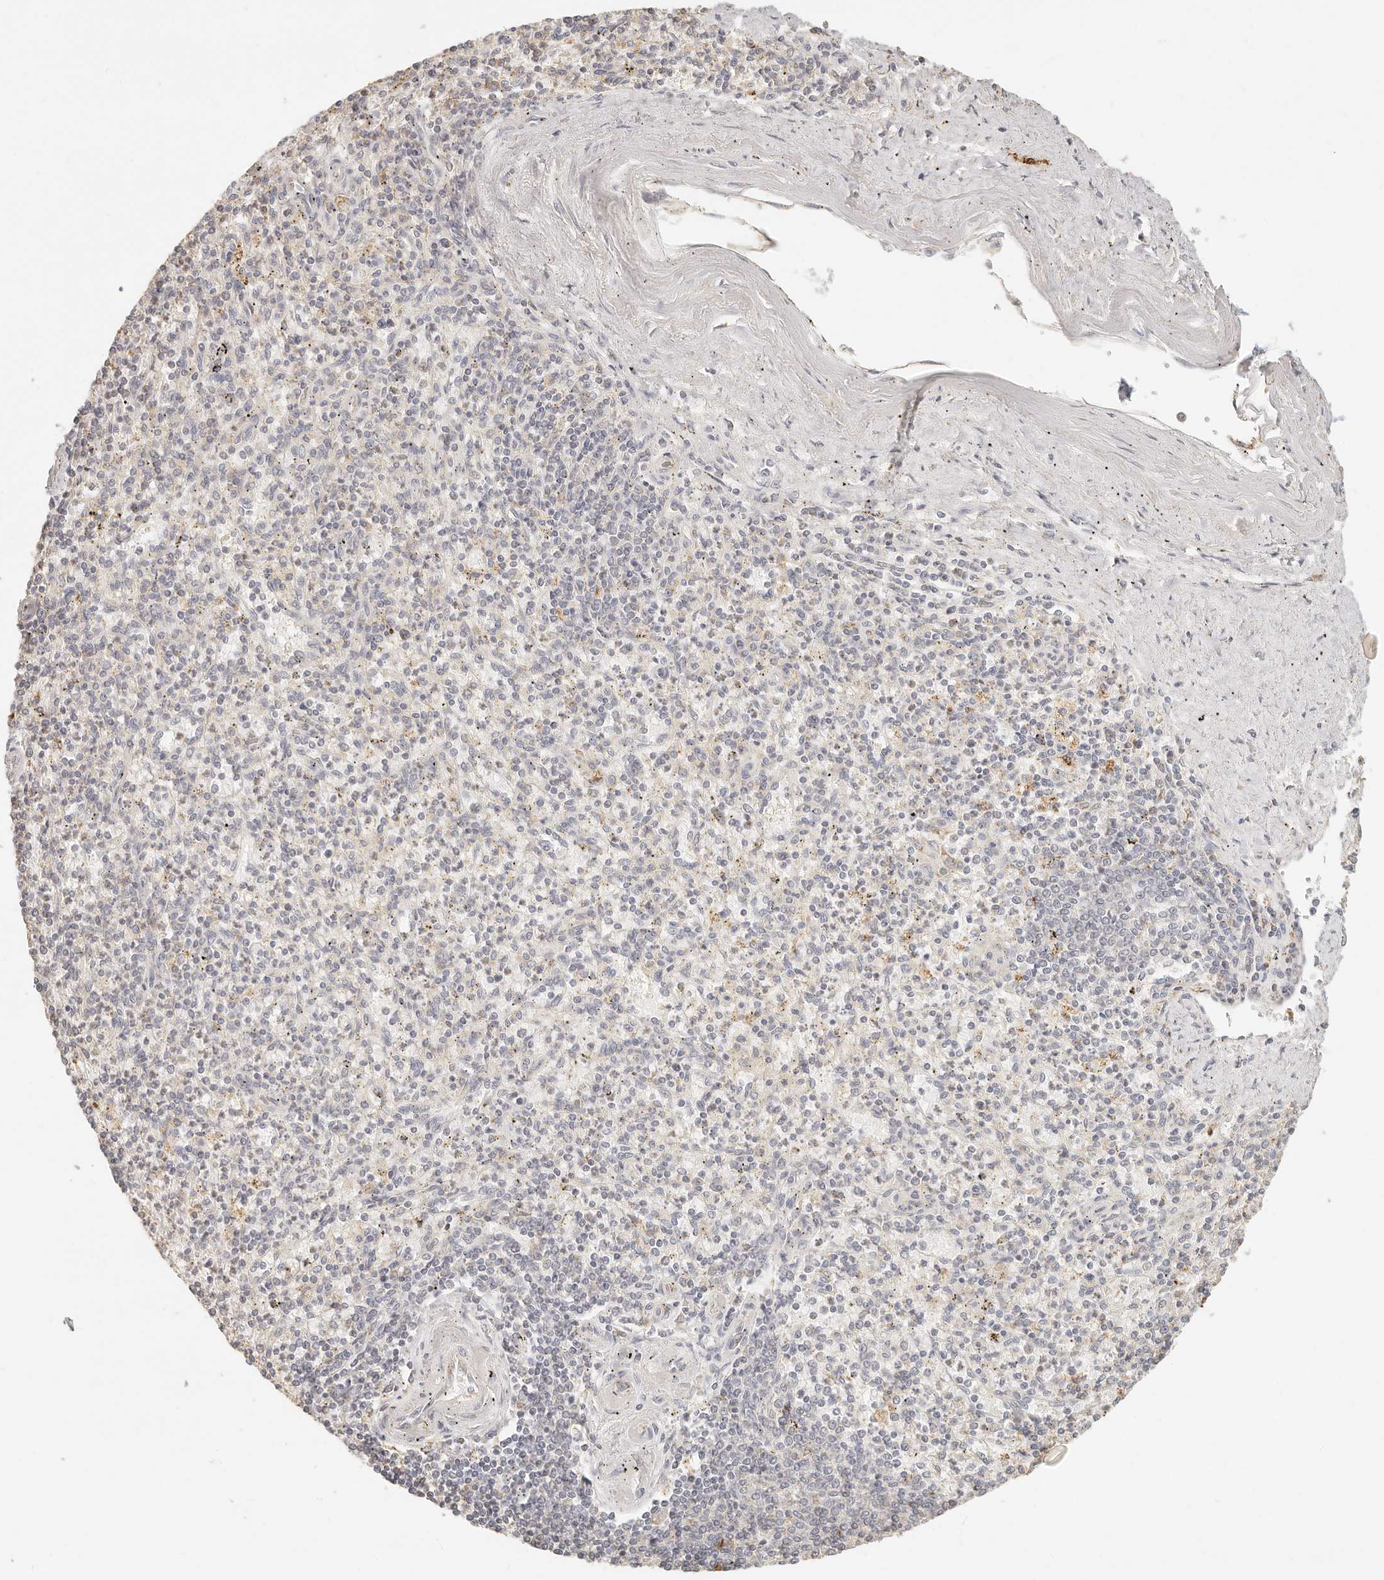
{"staining": {"intensity": "weak", "quantity": "<25%", "location": "cytoplasmic/membranous"}, "tissue": "spleen", "cell_type": "Cells in red pulp", "image_type": "normal", "snomed": [{"axis": "morphology", "description": "Normal tissue, NOS"}, {"axis": "topography", "description": "Spleen"}], "caption": "Protein analysis of normal spleen displays no significant staining in cells in red pulp. (DAB (3,3'-diaminobenzidine) IHC with hematoxylin counter stain).", "gene": "CNMD", "patient": {"sex": "male", "age": 72}}